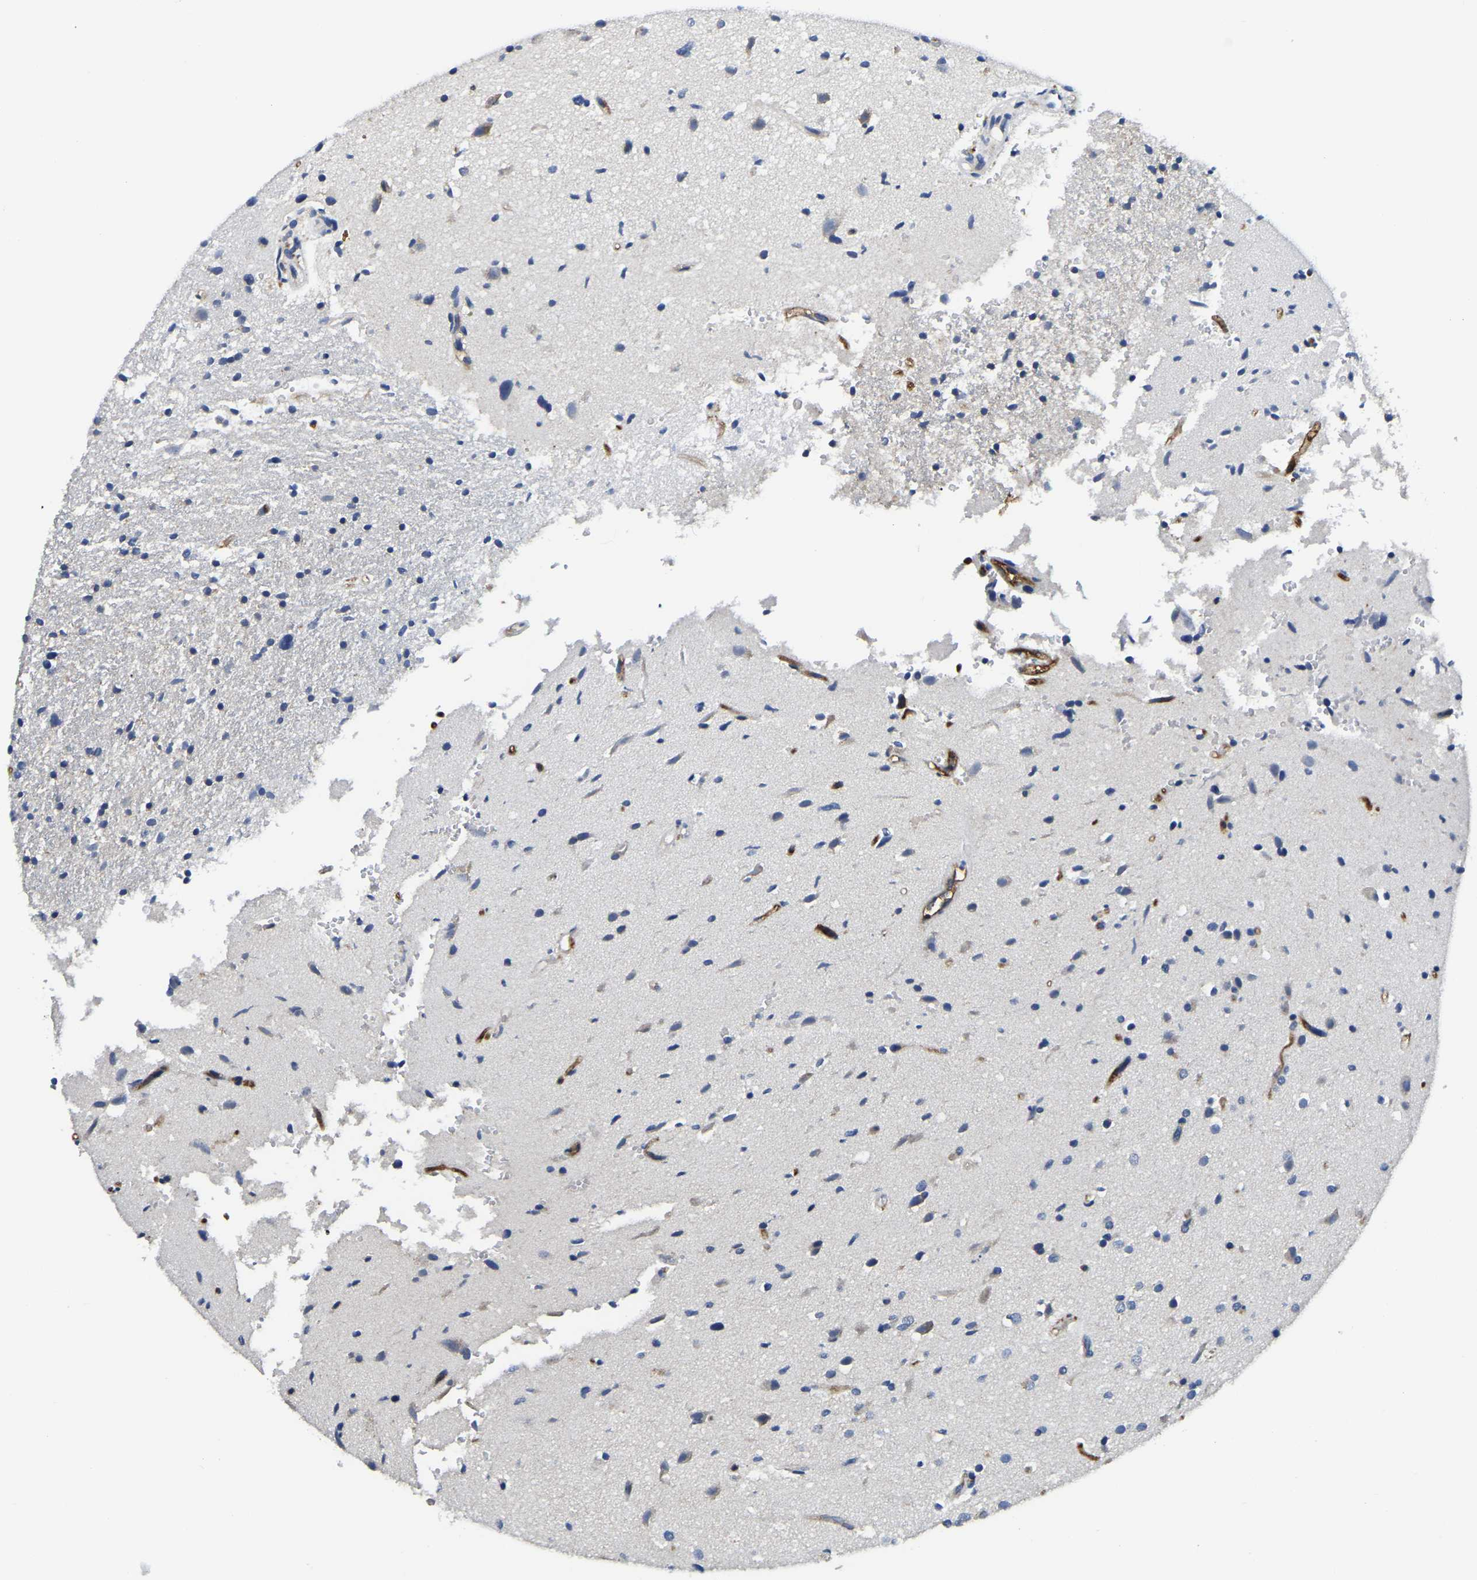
{"staining": {"intensity": "negative", "quantity": "none", "location": "none"}, "tissue": "glioma", "cell_type": "Tumor cells", "image_type": "cancer", "snomed": [{"axis": "morphology", "description": "Glioma, malignant, High grade"}, {"axis": "topography", "description": "Brain"}], "caption": "This is an immunohistochemistry (IHC) photomicrograph of malignant glioma (high-grade). There is no staining in tumor cells.", "gene": "ITGA2", "patient": {"sex": "male", "age": 33}}